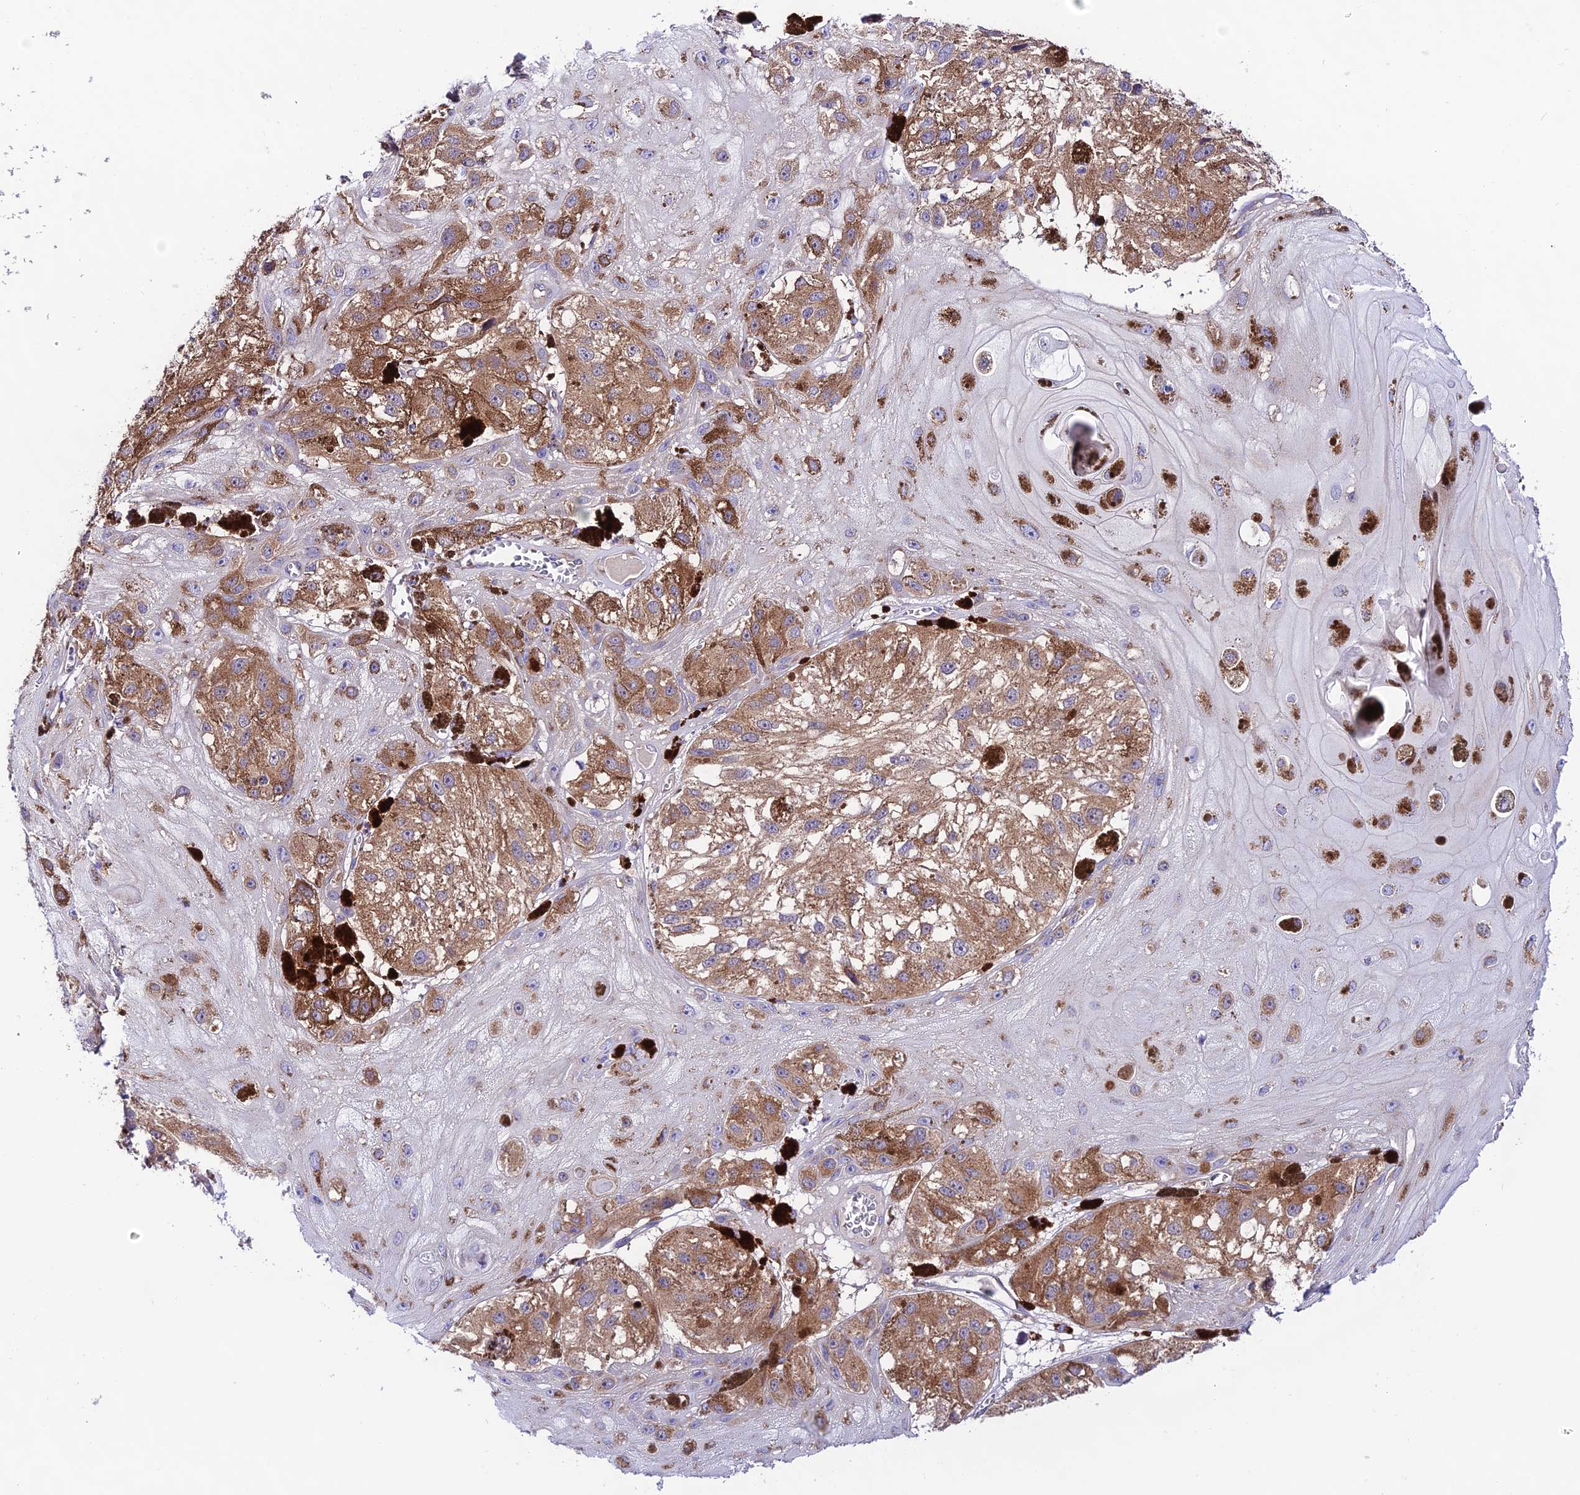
{"staining": {"intensity": "moderate", "quantity": ">75%", "location": "cytoplasmic/membranous"}, "tissue": "melanoma", "cell_type": "Tumor cells", "image_type": "cancer", "snomed": [{"axis": "morphology", "description": "Malignant melanoma, NOS"}, {"axis": "topography", "description": "Skin"}], "caption": "DAB (3,3'-diaminobenzidine) immunohistochemical staining of malignant melanoma demonstrates moderate cytoplasmic/membranous protein positivity in approximately >75% of tumor cells.", "gene": "LACTB2", "patient": {"sex": "male", "age": 88}}